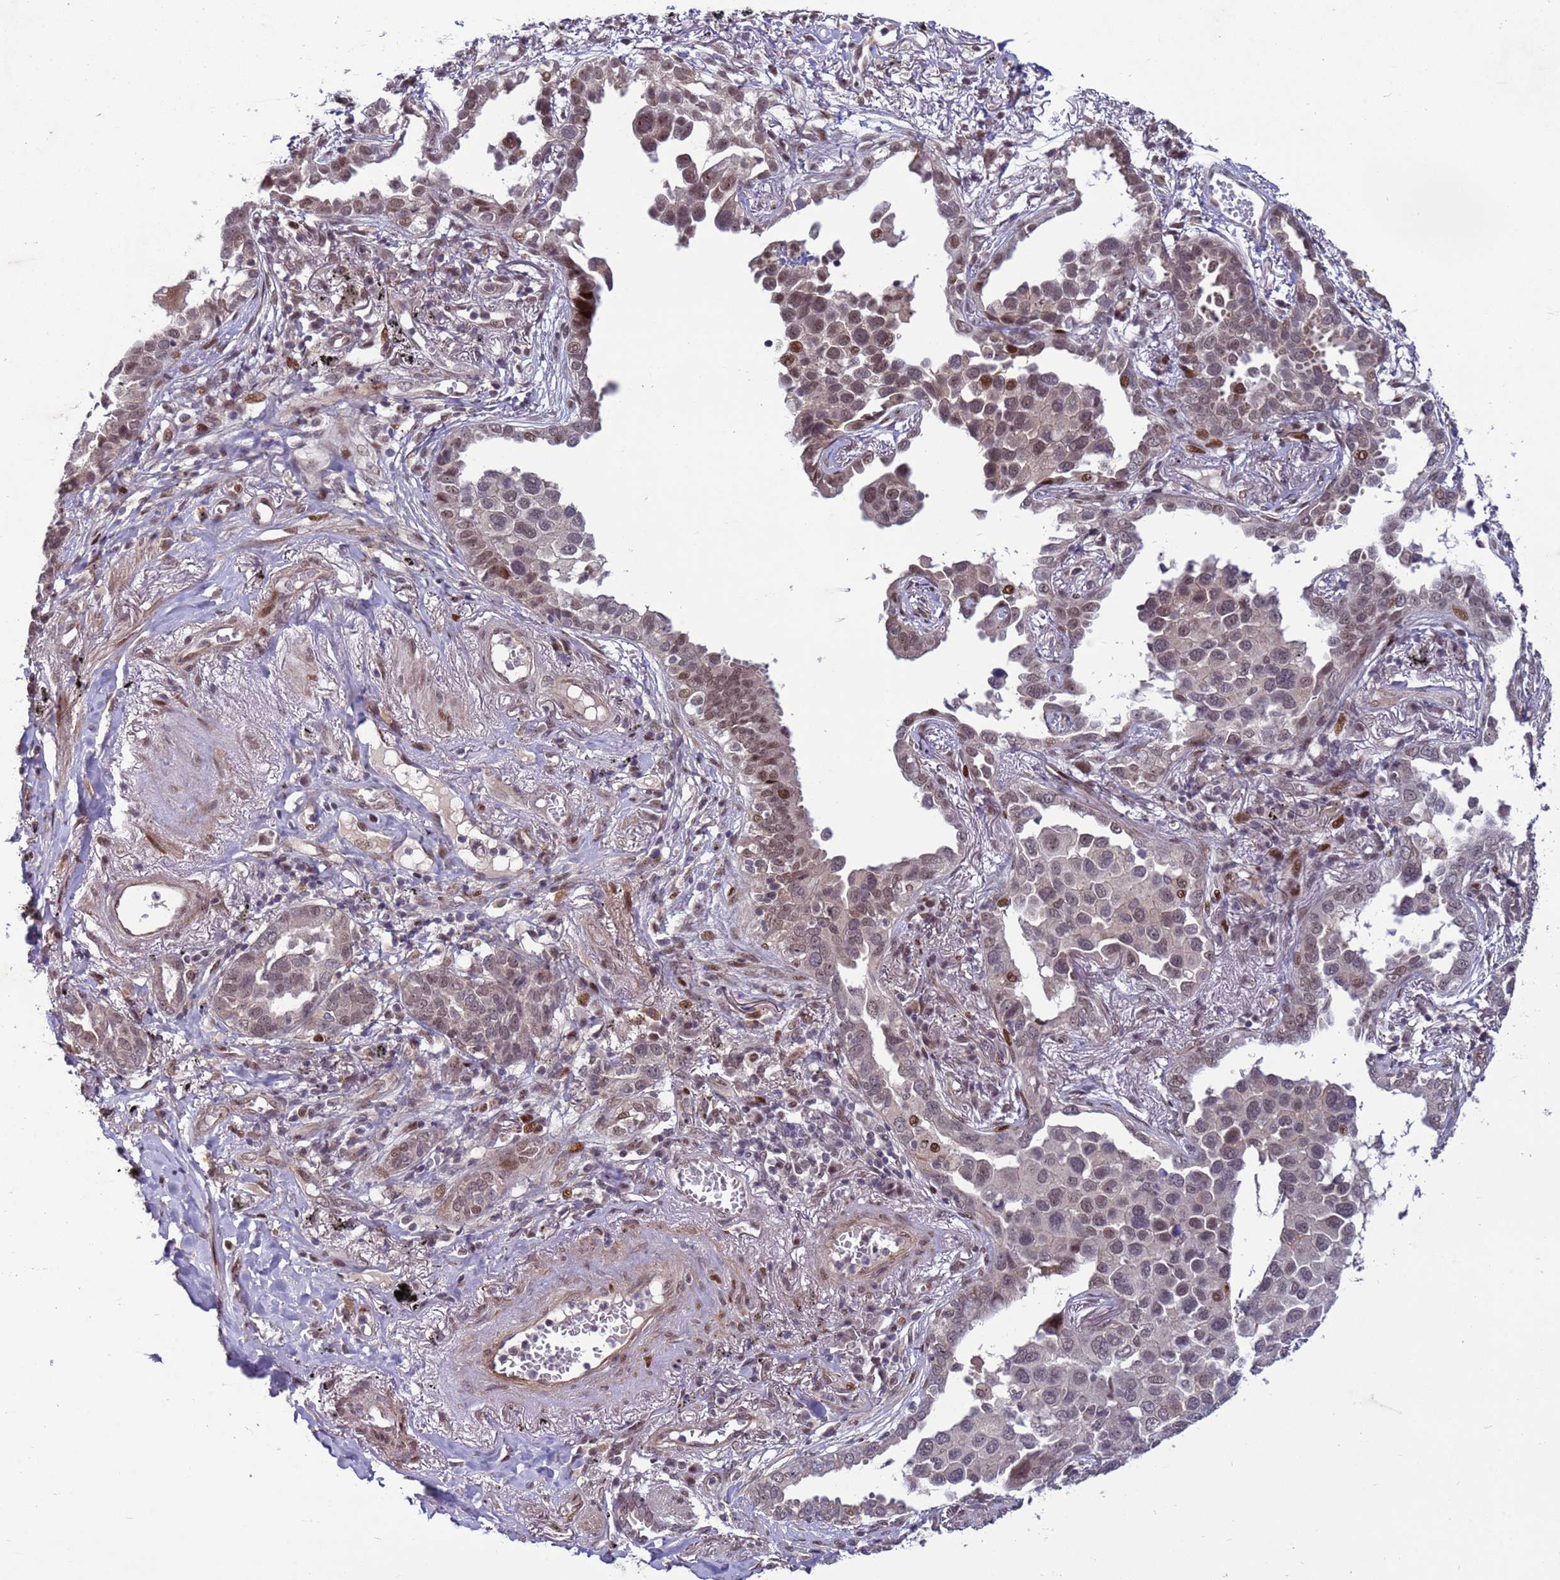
{"staining": {"intensity": "moderate", "quantity": "25%-75%", "location": "nuclear"}, "tissue": "lung cancer", "cell_type": "Tumor cells", "image_type": "cancer", "snomed": [{"axis": "morphology", "description": "Adenocarcinoma, NOS"}, {"axis": "topography", "description": "Lung"}], "caption": "Immunohistochemical staining of lung cancer (adenocarcinoma) exhibits medium levels of moderate nuclear protein staining in approximately 25%-75% of tumor cells.", "gene": "SHC3", "patient": {"sex": "male", "age": 67}}